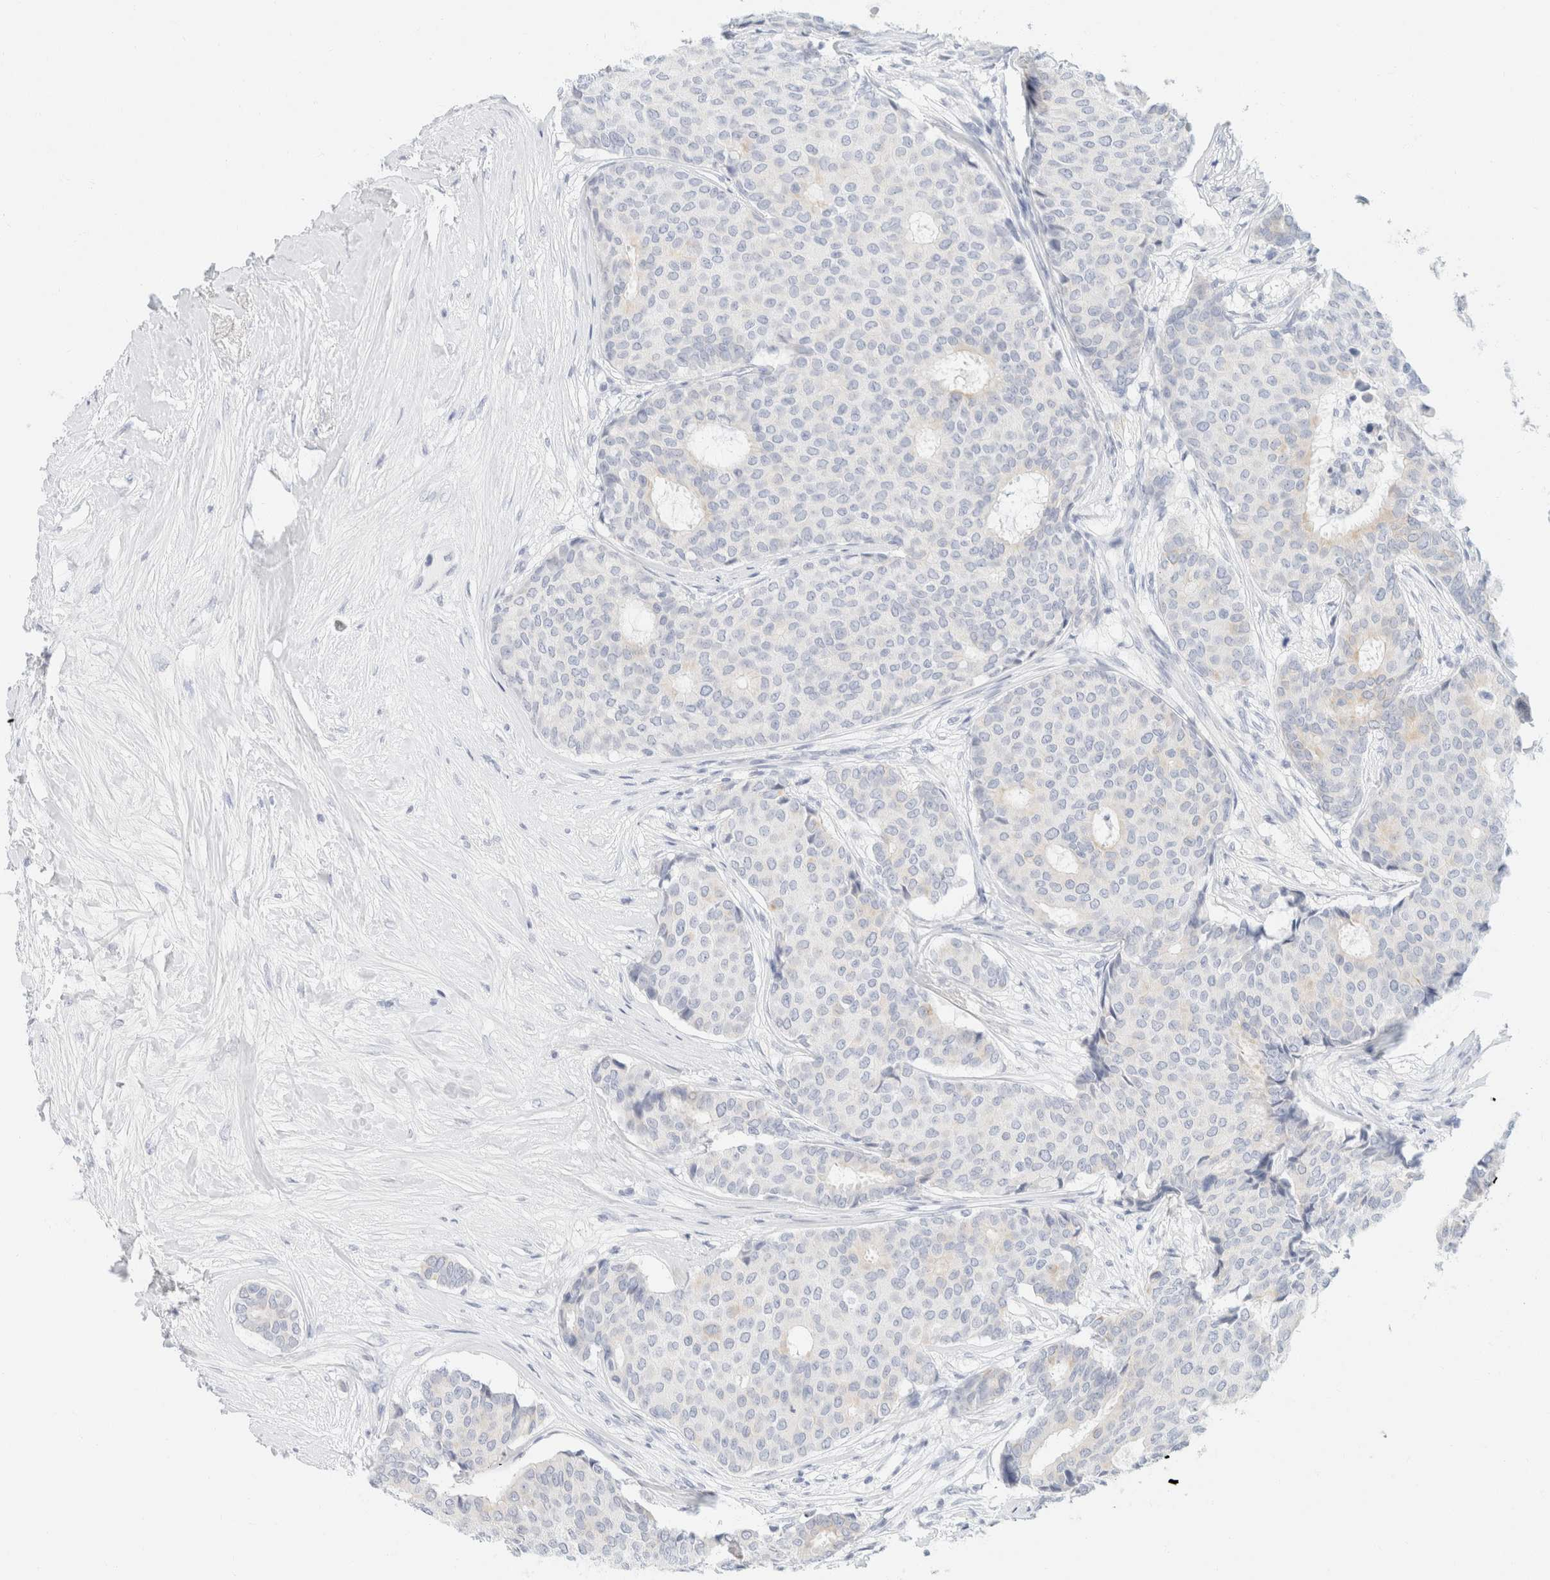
{"staining": {"intensity": "negative", "quantity": "none", "location": "none"}, "tissue": "breast cancer", "cell_type": "Tumor cells", "image_type": "cancer", "snomed": [{"axis": "morphology", "description": "Duct carcinoma"}, {"axis": "topography", "description": "Breast"}], "caption": "IHC micrograph of human breast cancer stained for a protein (brown), which displays no staining in tumor cells.", "gene": "KRT20", "patient": {"sex": "female", "age": 75}}